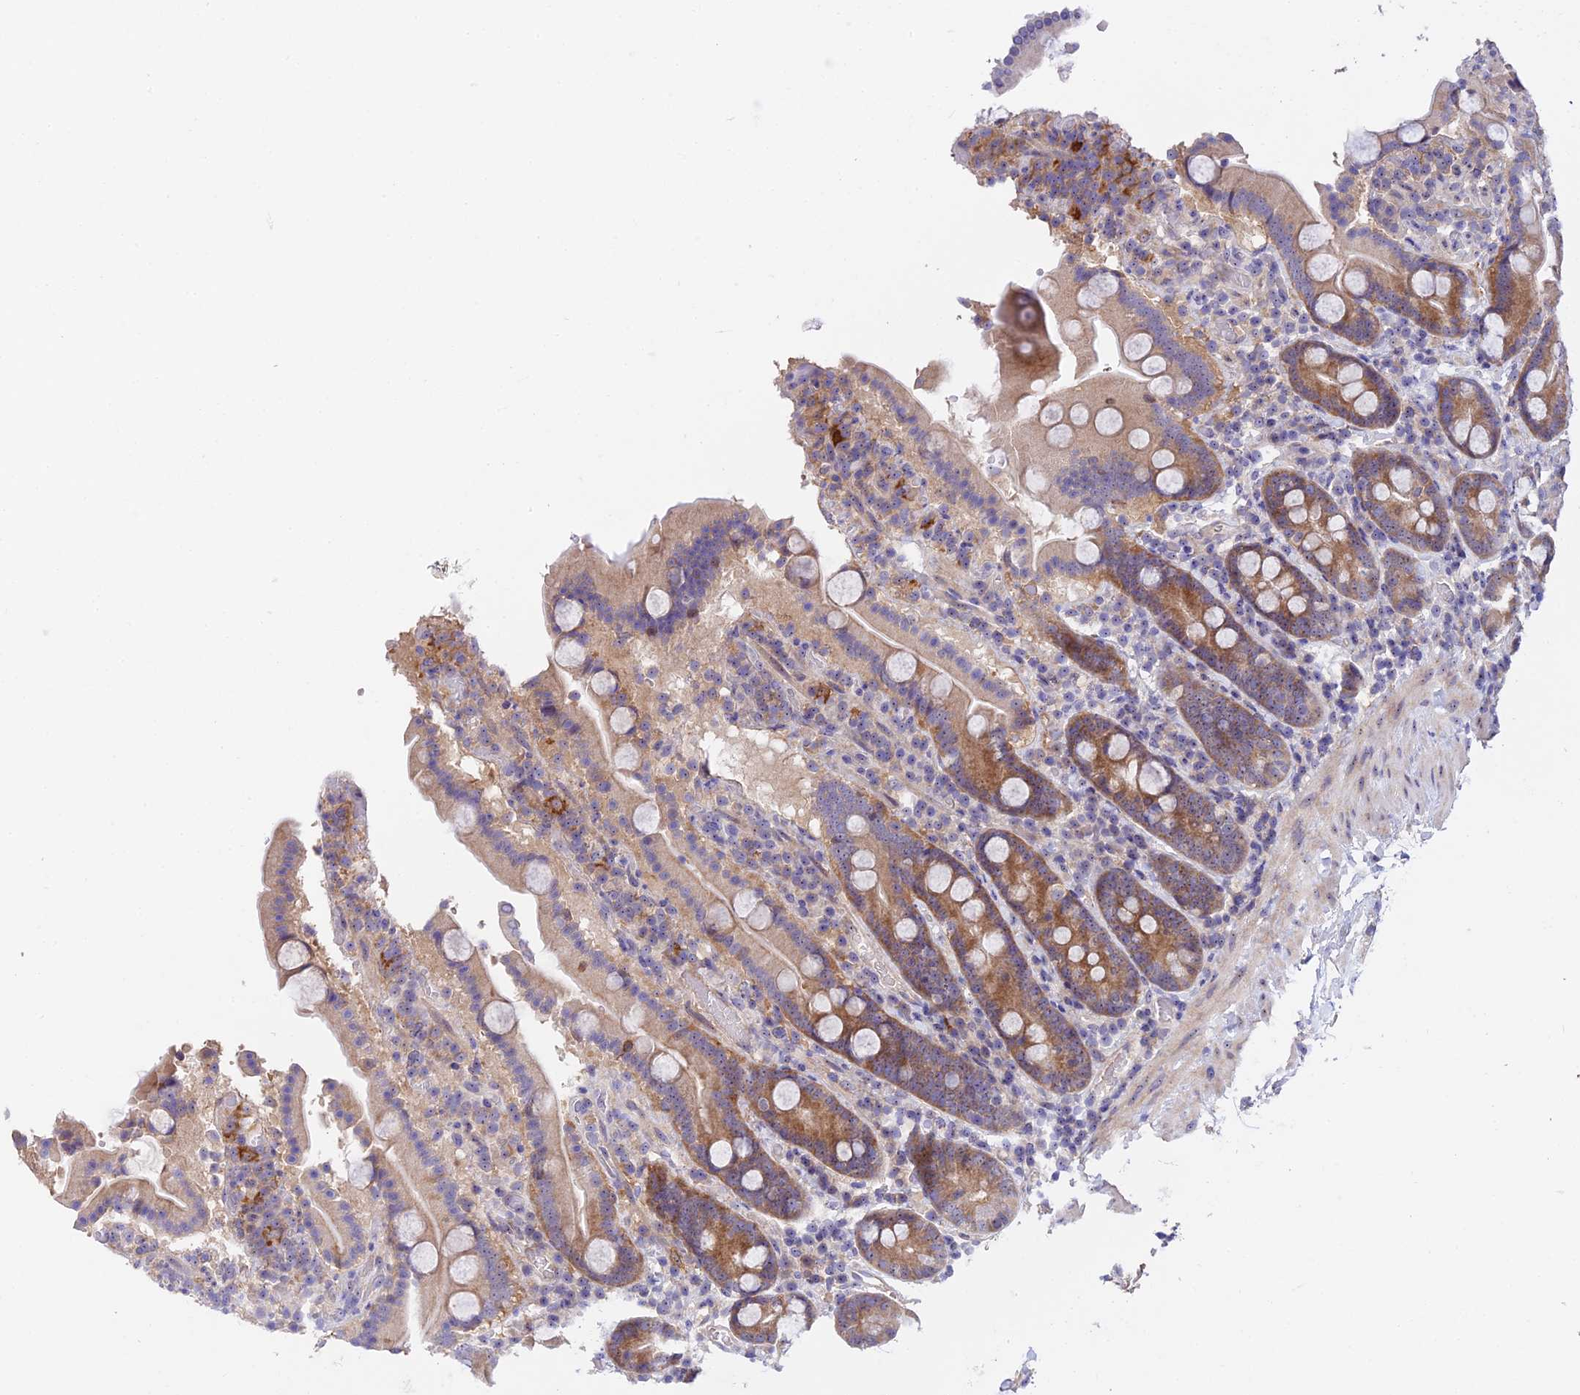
{"staining": {"intensity": "moderate", "quantity": "25%-75%", "location": "cytoplasmic/membranous"}, "tissue": "duodenum", "cell_type": "Glandular cells", "image_type": "normal", "snomed": [{"axis": "morphology", "description": "Normal tissue, NOS"}, {"axis": "topography", "description": "Duodenum"}], "caption": "Immunohistochemical staining of unremarkable human duodenum shows medium levels of moderate cytoplasmic/membranous positivity in approximately 25%-75% of glandular cells.", "gene": "DUSP29", "patient": {"sex": "male", "age": 55}}